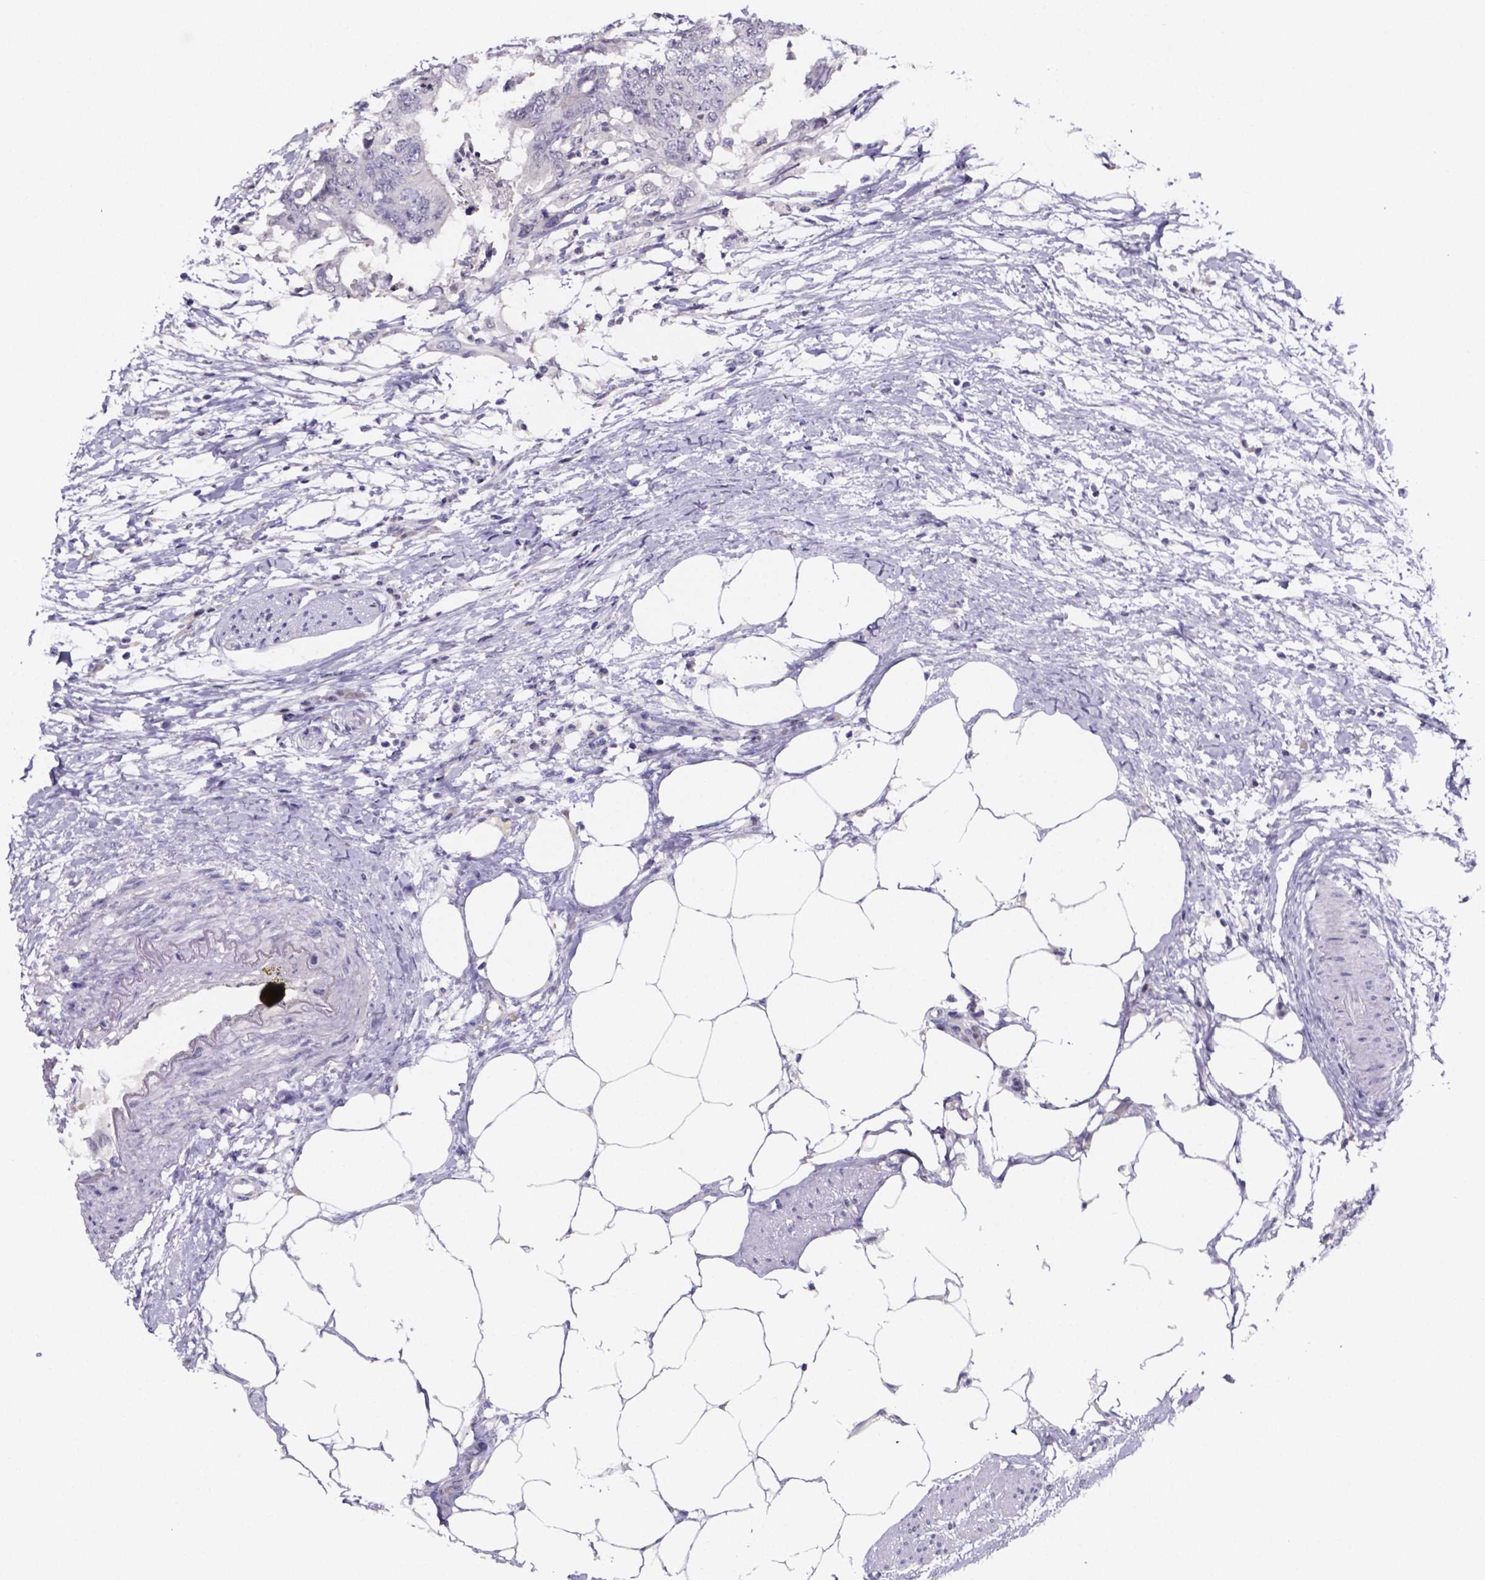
{"staining": {"intensity": "negative", "quantity": "none", "location": "none"}, "tissue": "colorectal cancer", "cell_type": "Tumor cells", "image_type": "cancer", "snomed": [{"axis": "morphology", "description": "Adenocarcinoma, NOS"}, {"axis": "topography", "description": "Colon"}], "caption": "Human colorectal cancer stained for a protein using IHC reveals no positivity in tumor cells.", "gene": "IZUMO1", "patient": {"sex": "female", "age": 48}}